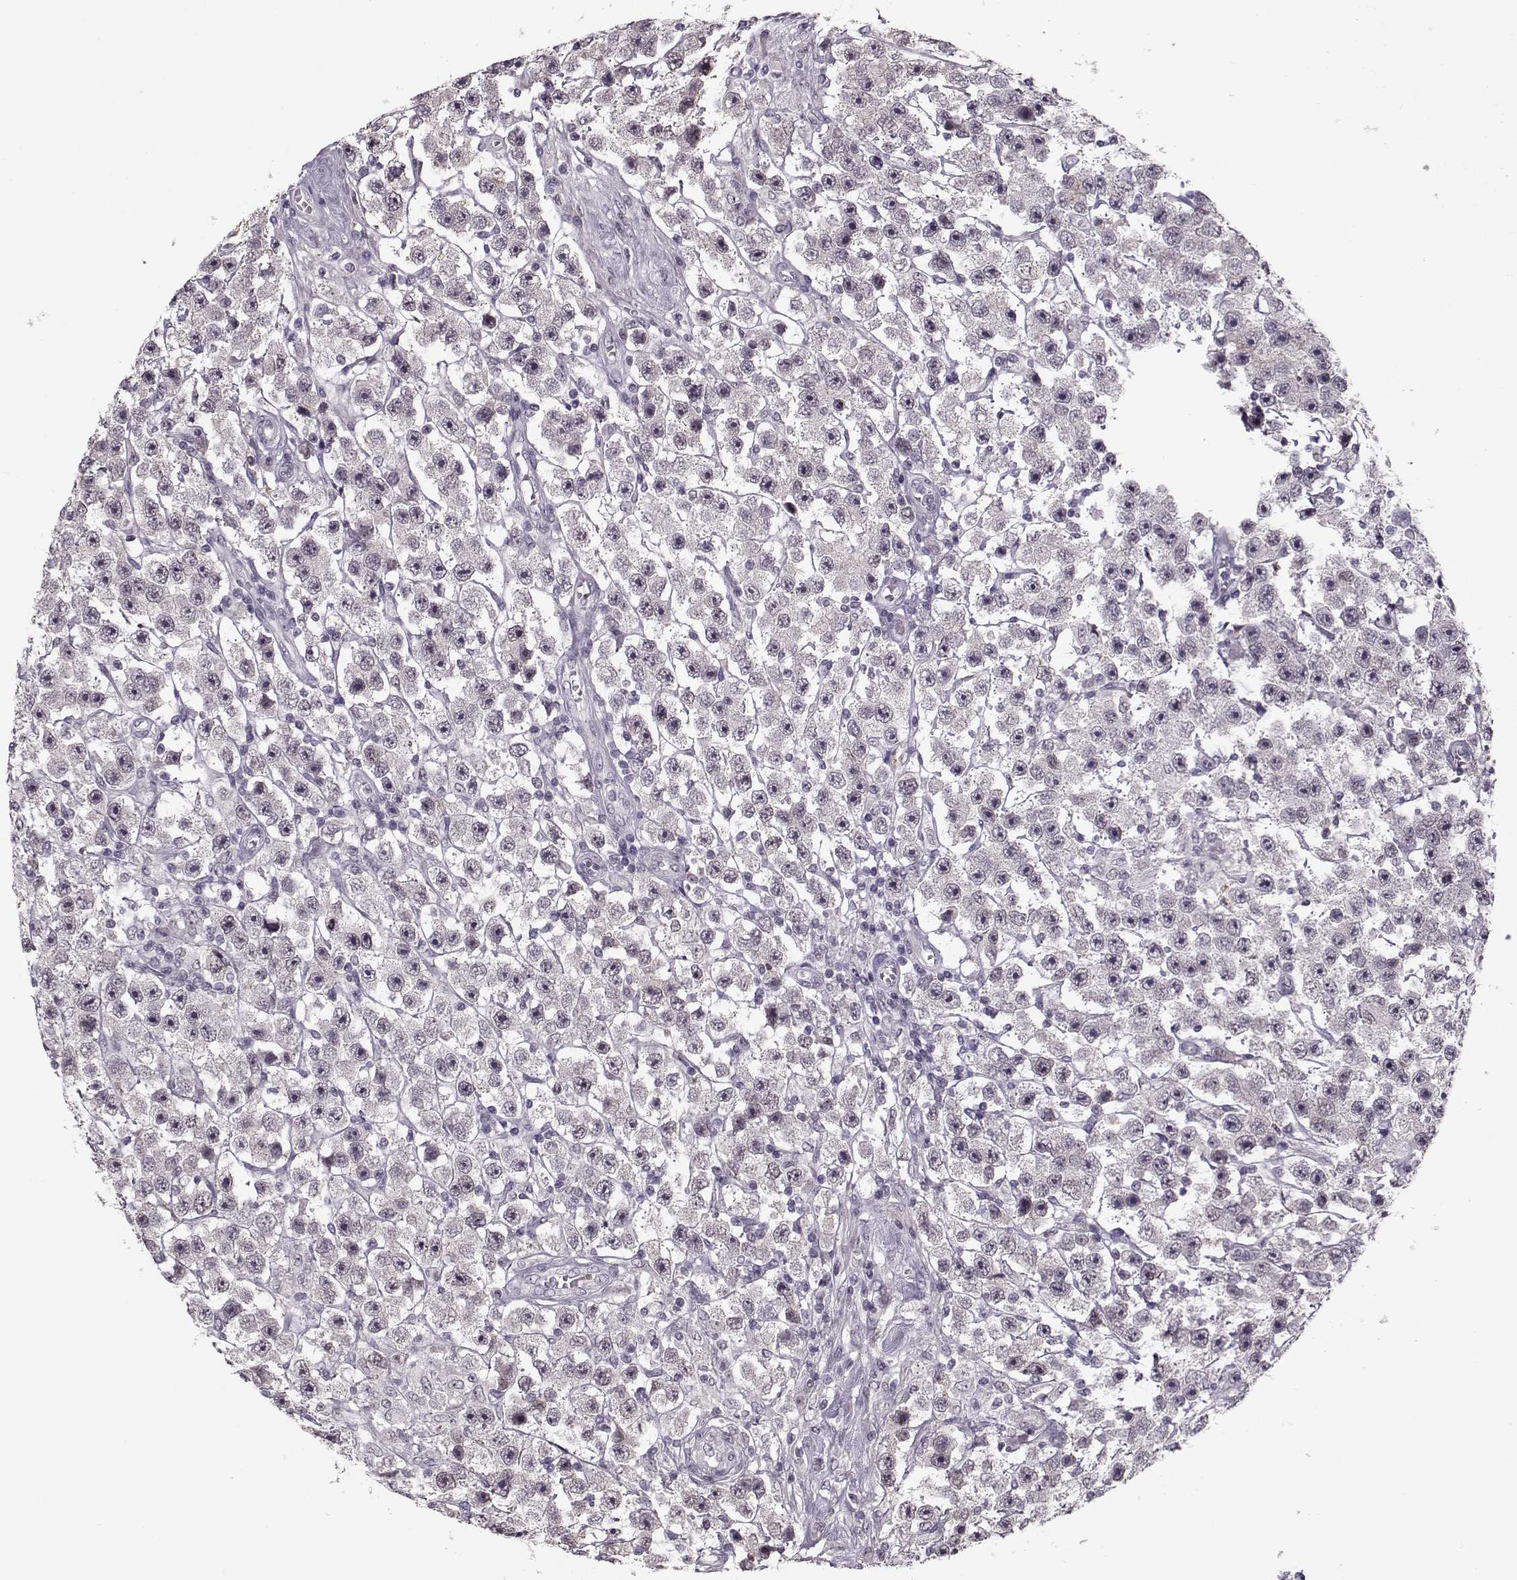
{"staining": {"intensity": "negative", "quantity": "none", "location": "none"}, "tissue": "testis cancer", "cell_type": "Tumor cells", "image_type": "cancer", "snomed": [{"axis": "morphology", "description": "Seminoma, NOS"}, {"axis": "topography", "description": "Testis"}], "caption": "This photomicrograph is of seminoma (testis) stained with IHC to label a protein in brown with the nuclei are counter-stained blue. There is no expression in tumor cells. The staining was performed using DAB to visualize the protein expression in brown, while the nuclei were stained in blue with hematoxylin (Magnification: 20x).", "gene": "DNAI3", "patient": {"sex": "male", "age": 45}}